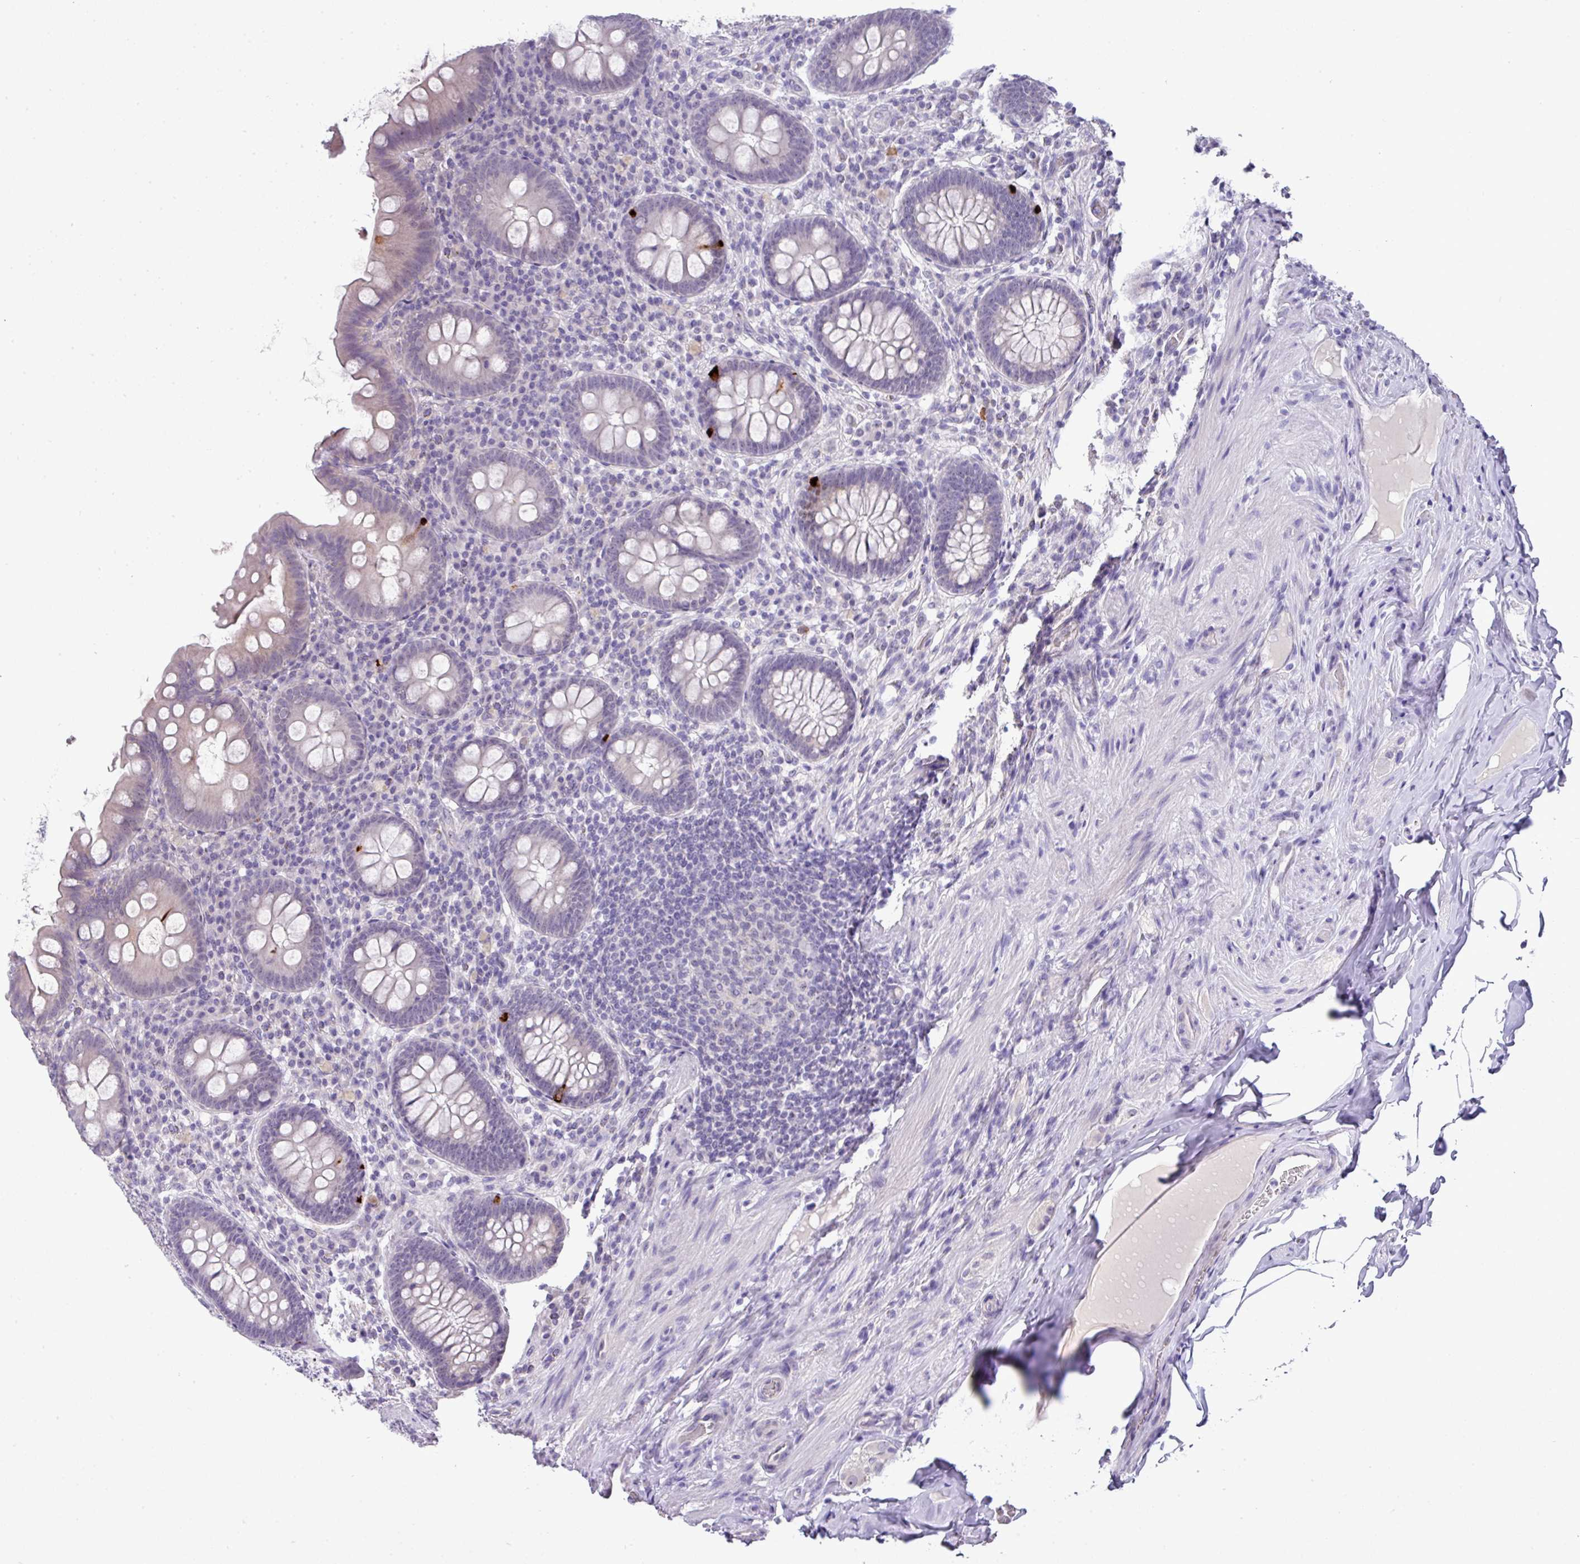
{"staining": {"intensity": "weak", "quantity": "<25%", "location": "nuclear"}, "tissue": "appendix", "cell_type": "Glandular cells", "image_type": "normal", "snomed": [{"axis": "morphology", "description": "Normal tissue, NOS"}, {"axis": "topography", "description": "Appendix"}], "caption": "Immunohistochemical staining of unremarkable human appendix reveals no significant staining in glandular cells.", "gene": "GCG", "patient": {"sex": "male", "age": 71}}